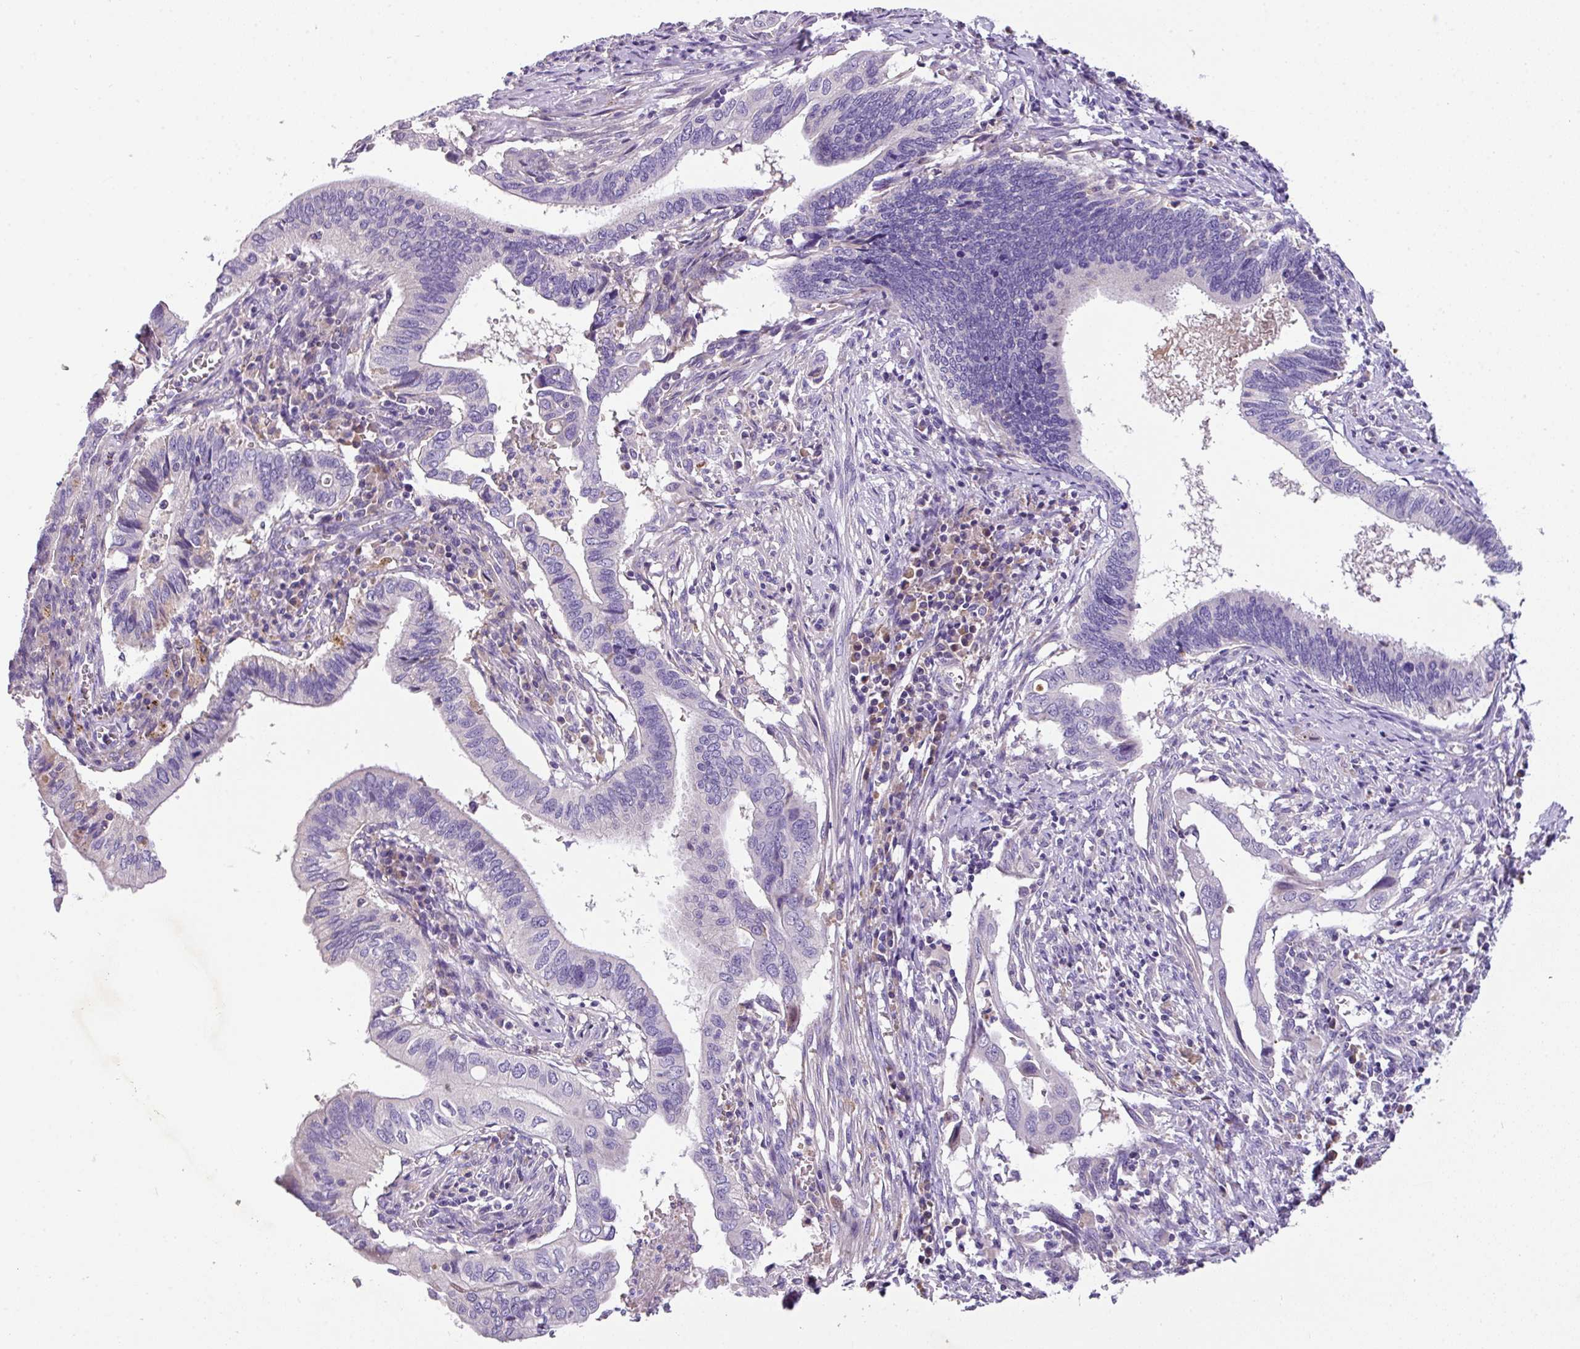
{"staining": {"intensity": "negative", "quantity": "none", "location": "none"}, "tissue": "cervical cancer", "cell_type": "Tumor cells", "image_type": "cancer", "snomed": [{"axis": "morphology", "description": "Adenocarcinoma, NOS"}, {"axis": "topography", "description": "Cervix"}], "caption": "Immunohistochemistry image of neoplastic tissue: cervical adenocarcinoma stained with DAB reveals no significant protein expression in tumor cells.", "gene": "ANXA2R", "patient": {"sex": "female", "age": 42}}